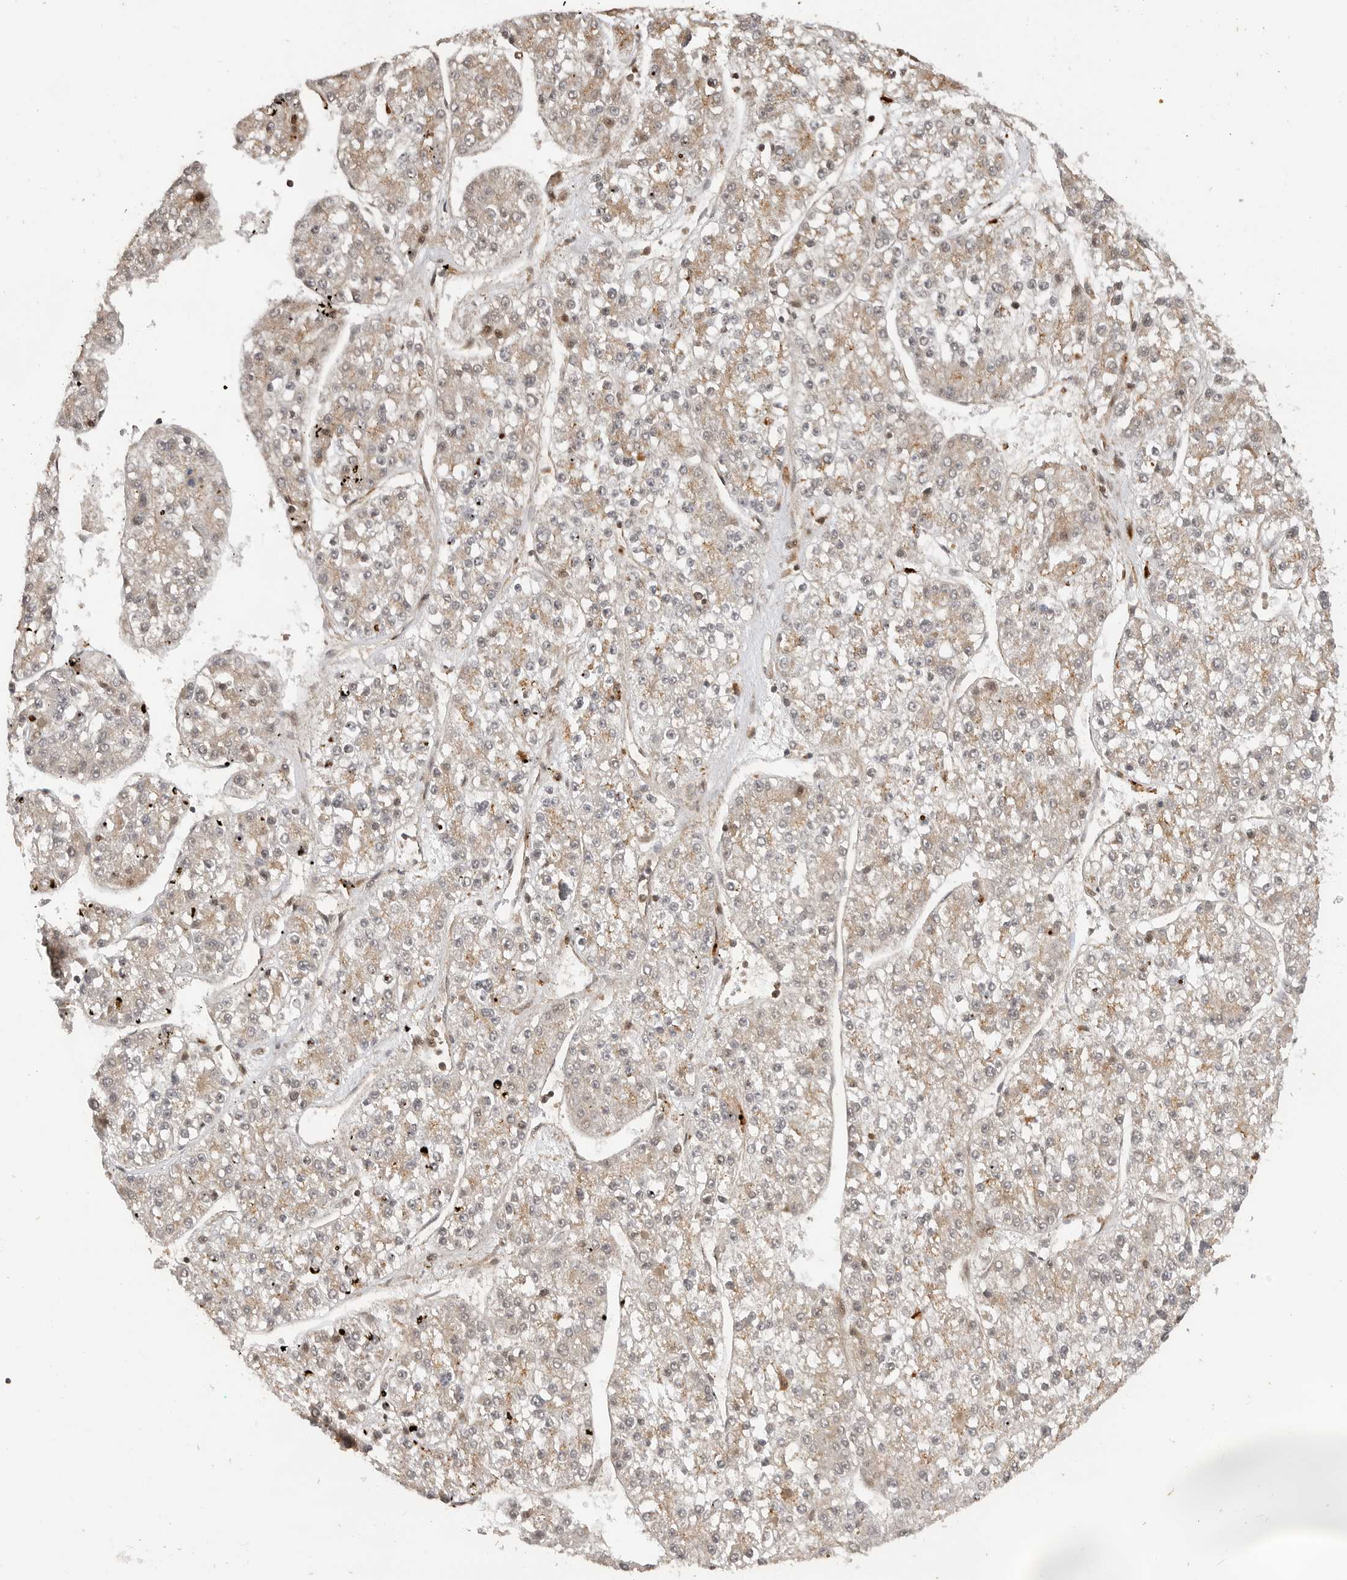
{"staining": {"intensity": "weak", "quantity": "25%-75%", "location": "cytoplasmic/membranous"}, "tissue": "liver cancer", "cell_type": "Tumor cells", "image_type": "cancer", "snomed": [{"axis": "morphology", "description": "Carcinoma, Hepatocellular, NOS"}, {"axis": "topography", "description": "Liver"}], "caption": "Immunohistochemical staining of liver hepatocellular carcinoma reveals weak cytoplasmic/membranous protein staining in about 25%-75% of tumor cells.", "gene": "ADPRS", "patient": {"sex": "female", "age": 73}}